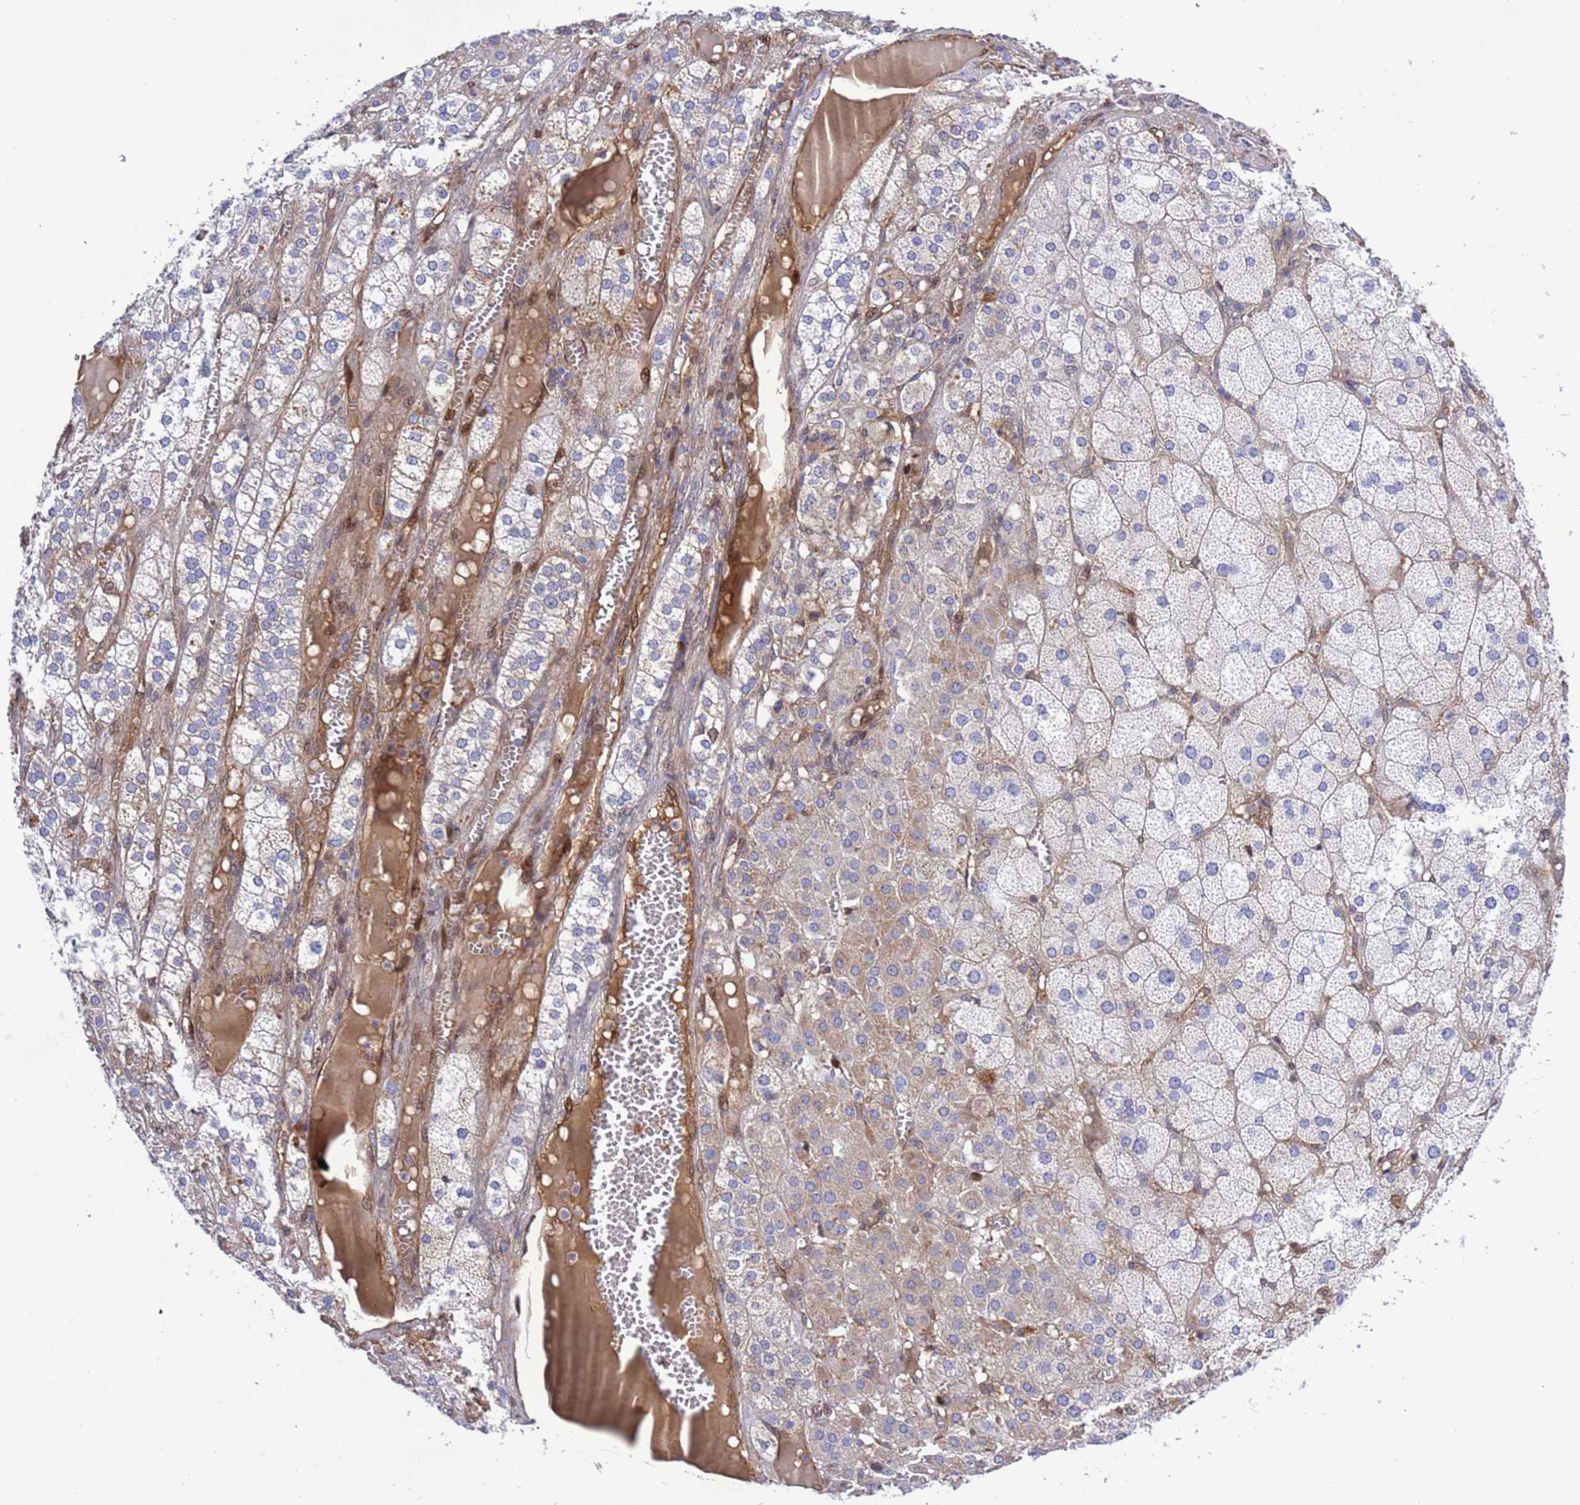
{"staining": {"intensity": "weak", "quantity": "<25%", "location": "cytoplasmic/membranous"}, "tissue": "adrenal gland", "cell_type": "Glandular cells", "image_type": "normal", "snomed": [{"axis": "morphology", "description": "Normal tissue, NOS"}, {"axis": "topography", "description": "Adrenal gland"}], "caption": "Protein analysis of normal adrenal gland demonstrates no significant expression in glandular cells. Brightfield microscopy of immunohistochemistry (IHC) stained with DAB (3,3'-diaminobenzidine) (brown) and hematoxylin (blue), captured at high magnification.", "gene": "FOXRED1", "patient": {"sex": "female", "age": 61}}